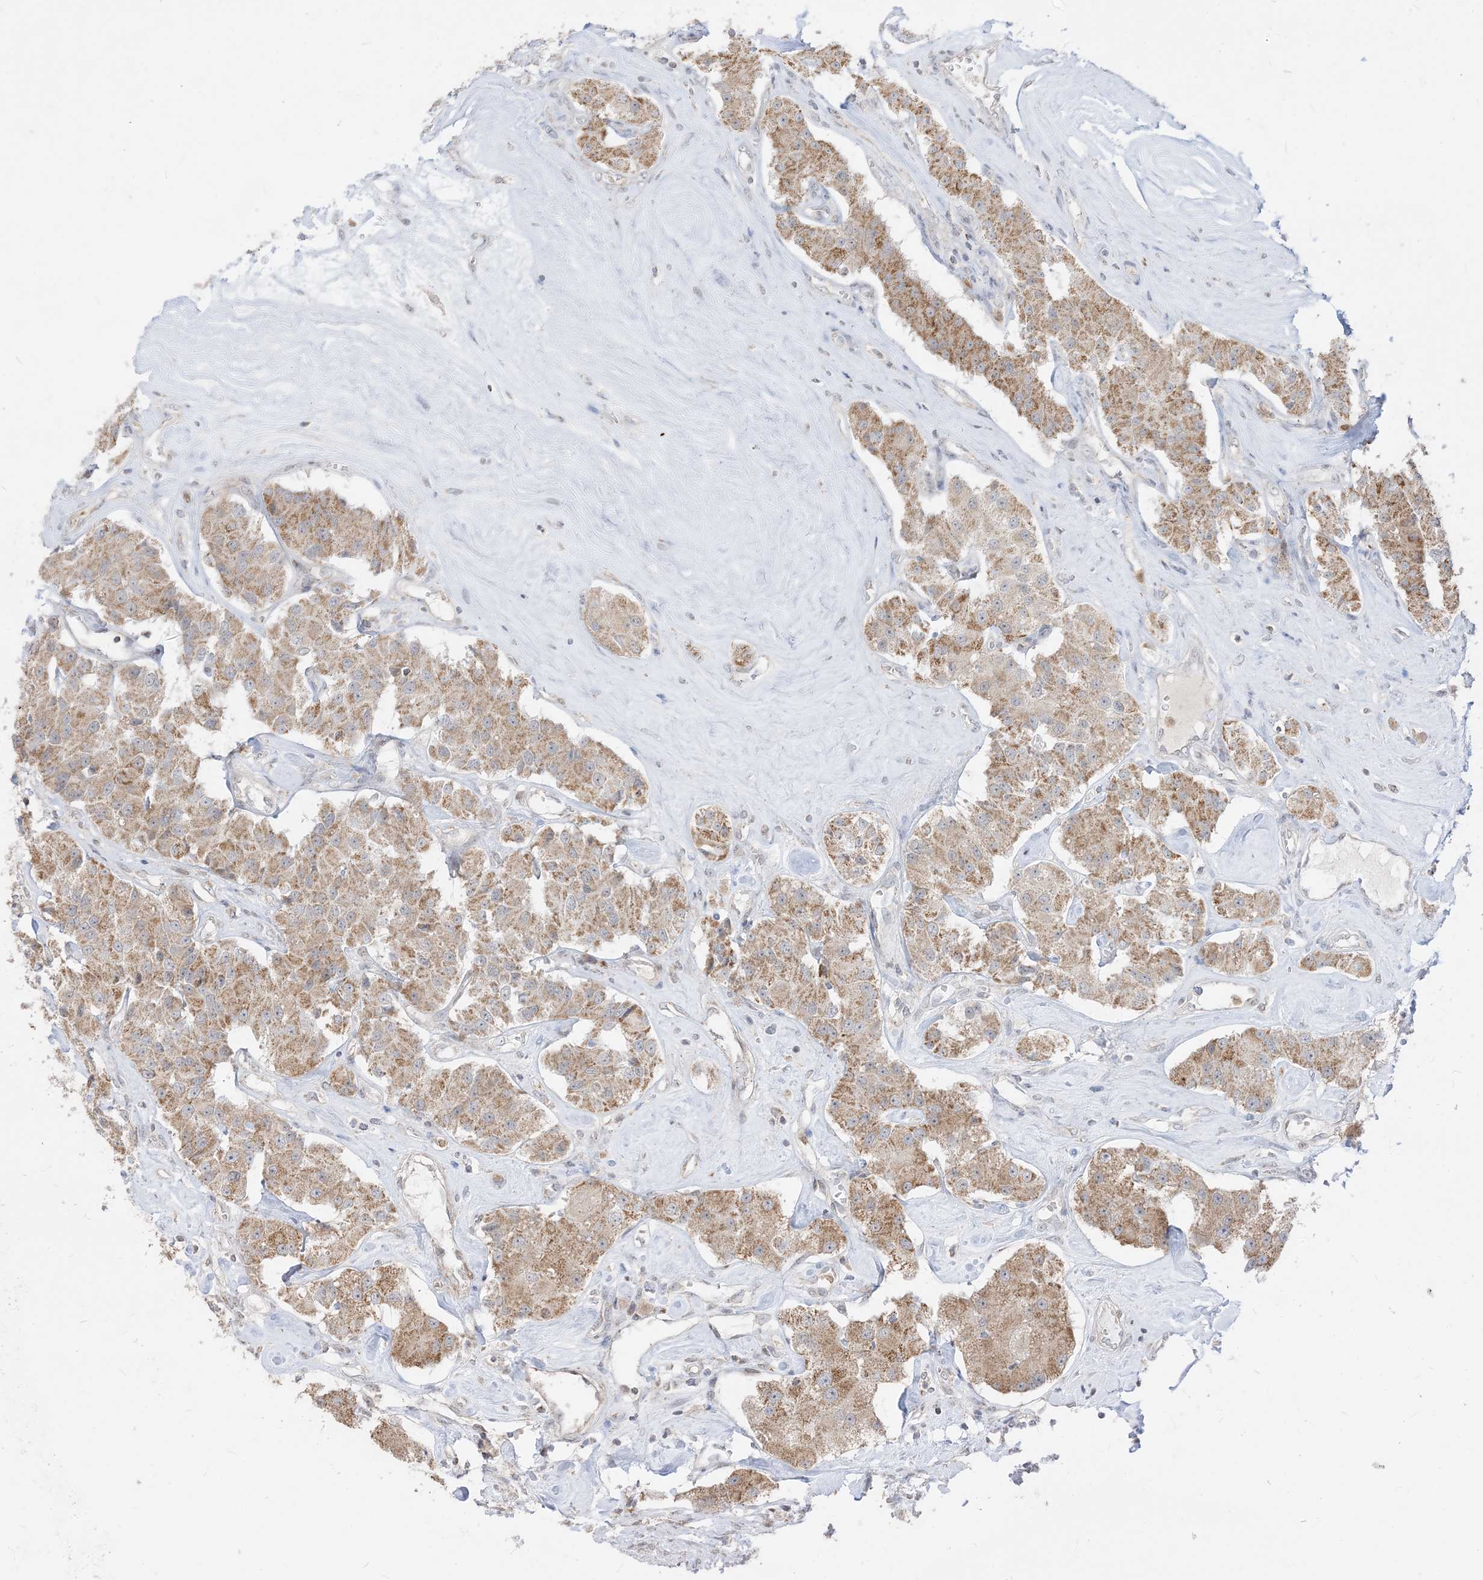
{"staining": {"intensity": "moderate", "quantity": ">75%", "location": "cytoplasmic/membranous"}, "tissue": "carcinoid", "cell_type": "Tumor cells", "image_type": "cancer", "snomed": [{"axis": "morphology", "description": "Carcinoid, malignant, NOS"}, {"axis": "topography", "description": "Pancreas"}], "caption": "A medium amount of moderate cytoplasmic/membranous positivity is appreciated in approximately >75% of tumor cells in malignant carcinoid tissue.", "gene": "KANSL3", "patient": {"sex": "male", "age": 41}}